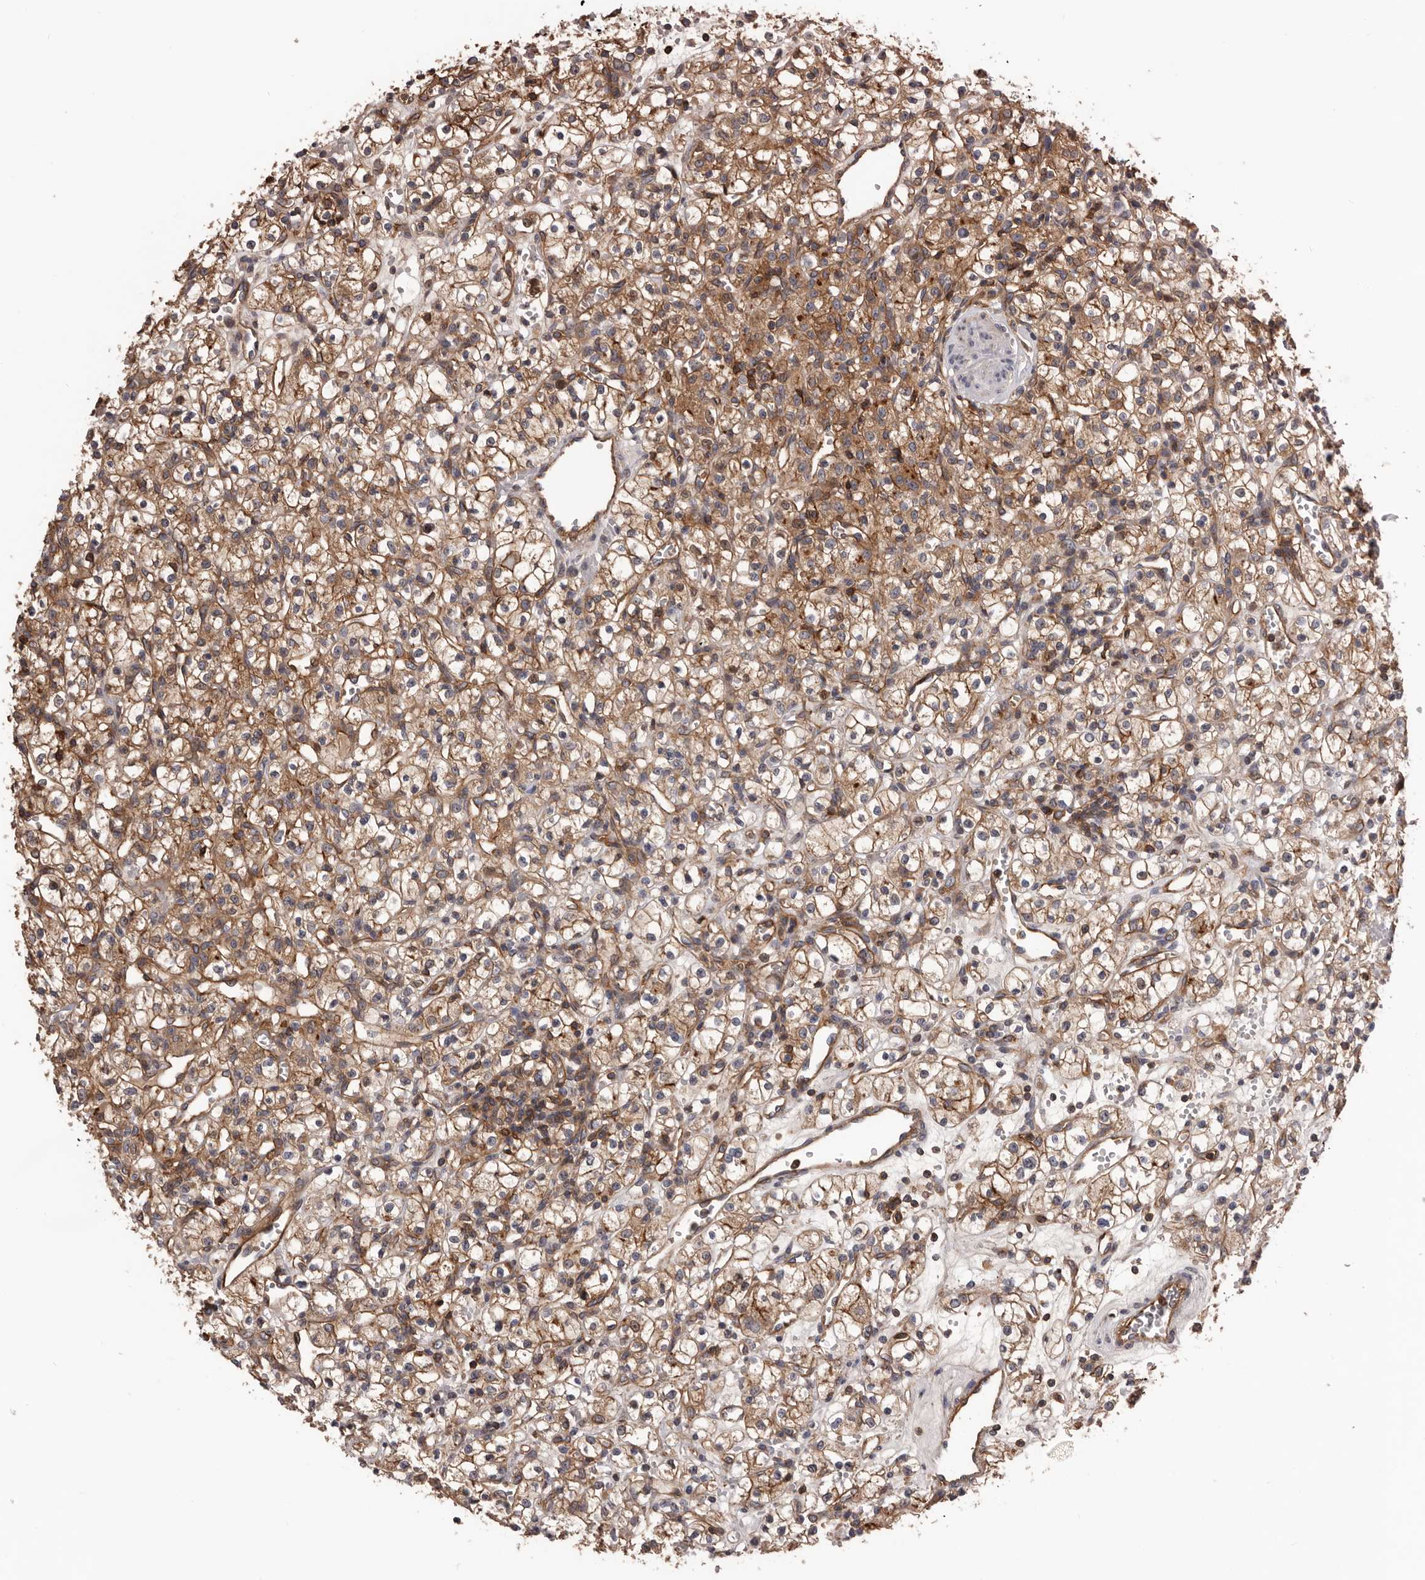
{"staining": {"intensity": "moderate", "quantity": ">75%", "location": "cytoplasmic/membranous"}, "tissue": "renal cancer", "cell_type": "Tumor cells", "image_type": "cancer", "snomed": [{"axis": "morphology", "description": "Adenocarcinoma, NOS"}, {"axis": "topography", "description": "Kidney"}], "caption": "Protein expression analysis of adenocarcinoma (renal) displays moderate cytoplasmic/membranous staining in approximately >75% of tumor cells.", "gene": "PNRC2", "patient": {"sex": "female", "age": 59}}